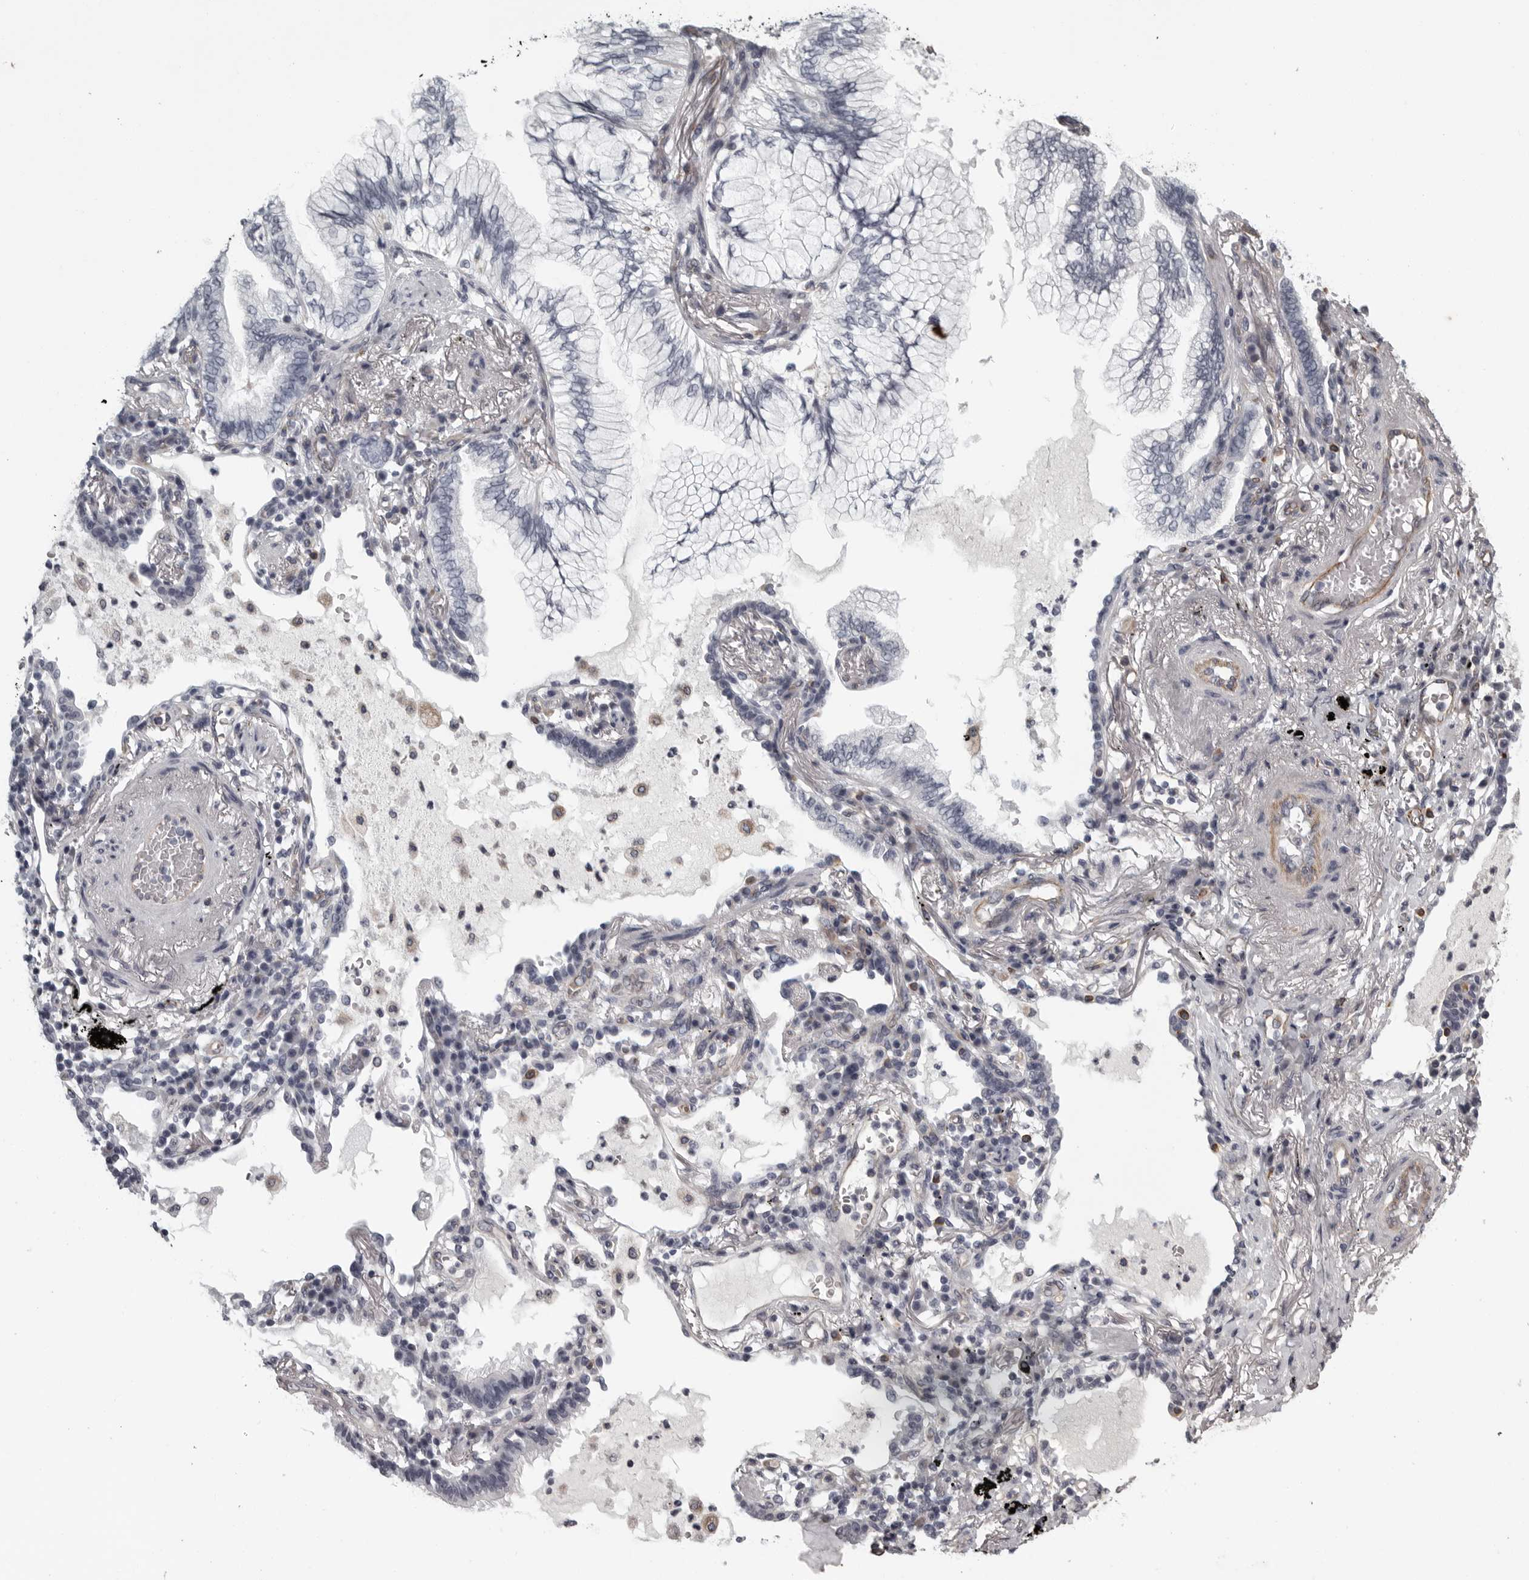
{"staining": {"intensity": "negative", "quantity": "none", "location": "none"}, "tissue": "lung cancer", "cell_type": "Tumor cells", "image_type": "cancer", "snomed": [{"axis": "morphology", "description": "Adenocarcinoma, NOS"}, {"axis": "topography", "description": "Lung"}], "caption": "Immunohistochemical staining of lung adenocarcinoma shows no significant positivity in tumor cells.", "gene": "FAAP100", "patient": {"sex": "female", "age": 70}}